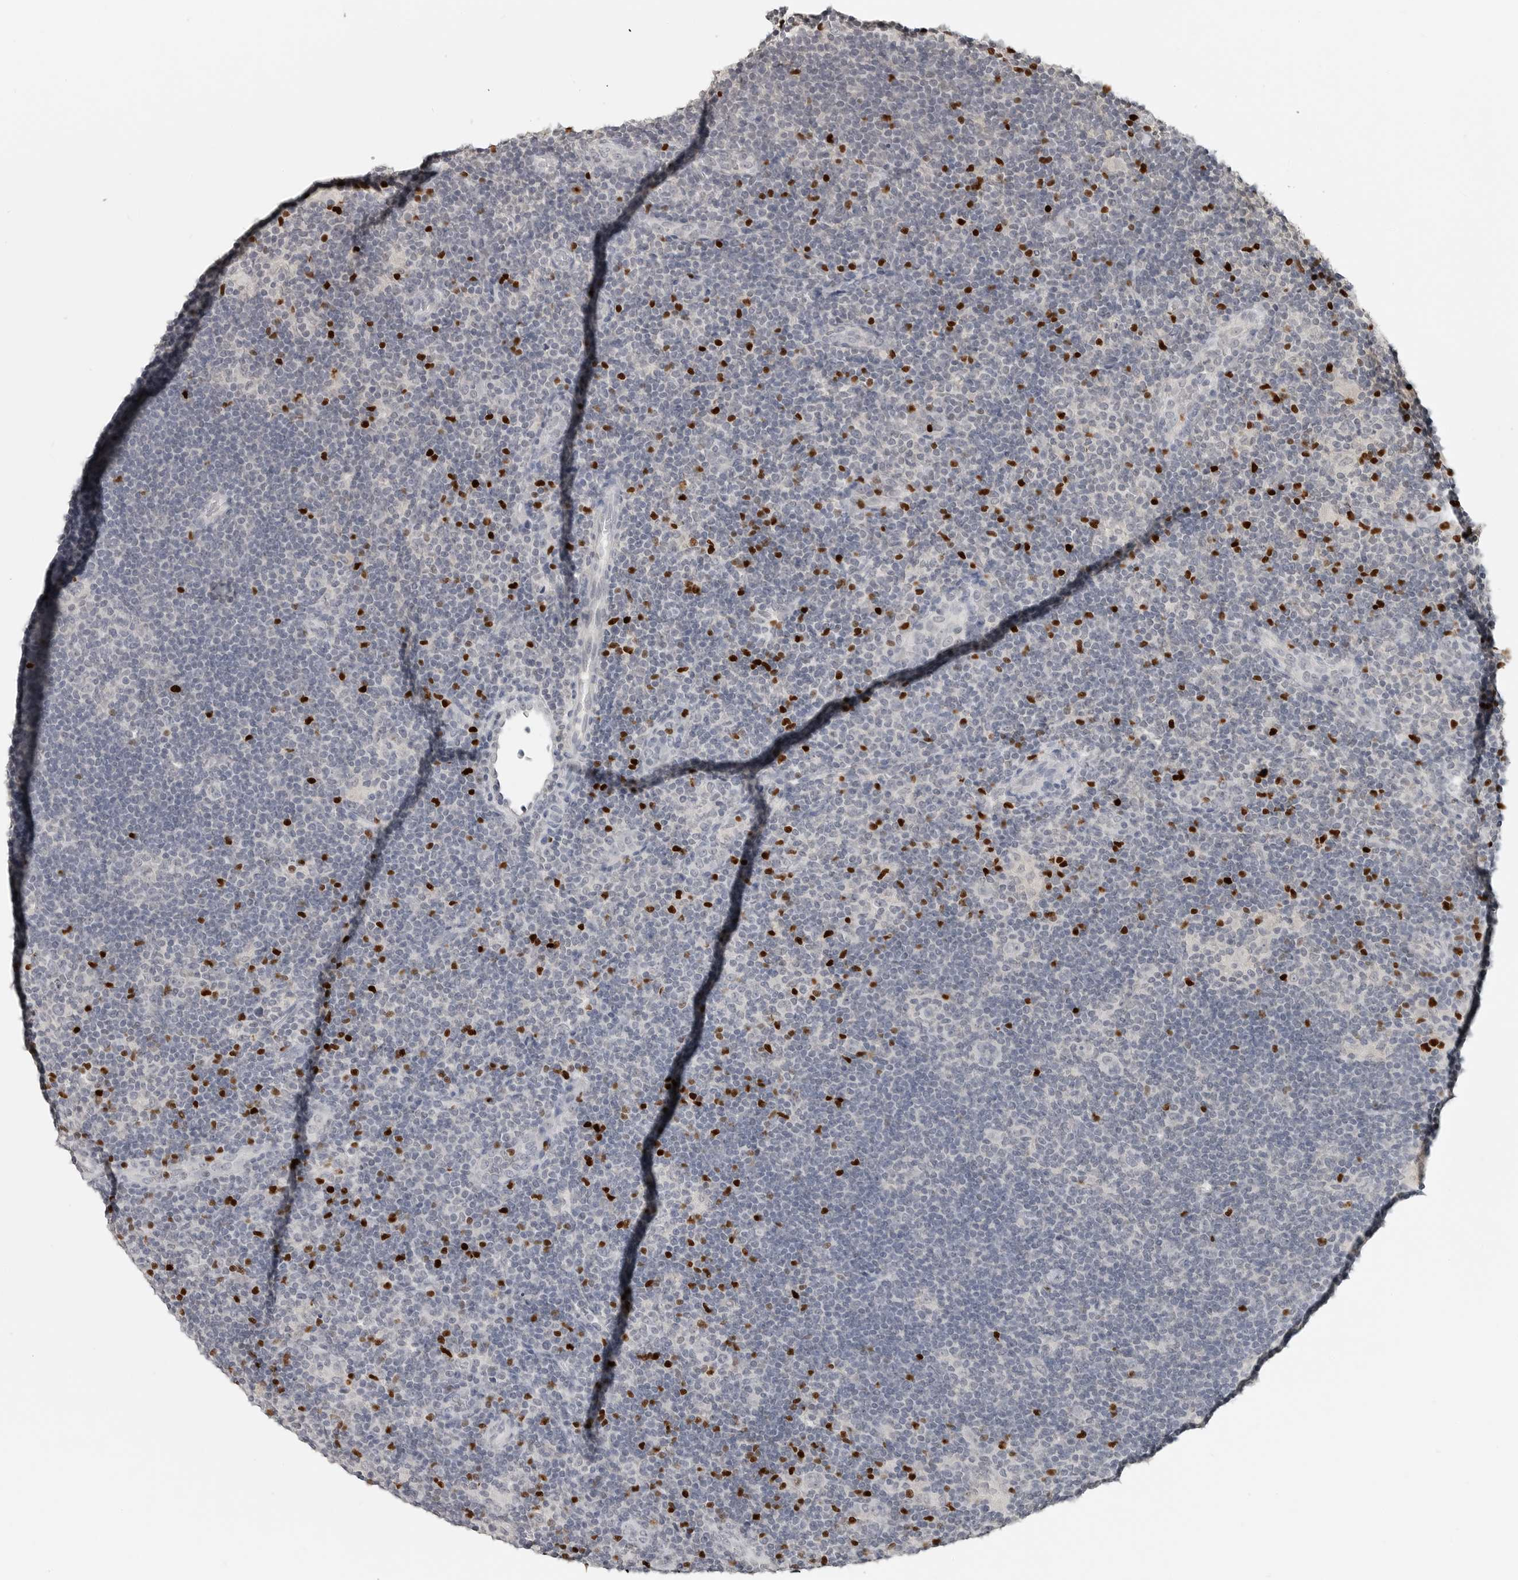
{"staining": {"intensity": "negative", "quantity": "none", "location": "none"}, "tissue": "lymphoma", "cell_type": "Tumor cells", "image_type": "cancer", "snomed": [{"axis": "morphology", "description": "Hodgkin's disease, NOS"}, {"axis": "topography", "description": "Lymph node"}], "caption": "Immunohistochemical staining of human Hodgkin's disease demonstrates no significant positivity in tumor cells.", "gene": "FOXP3", "patient": {"sex": "female", "age": 57}}